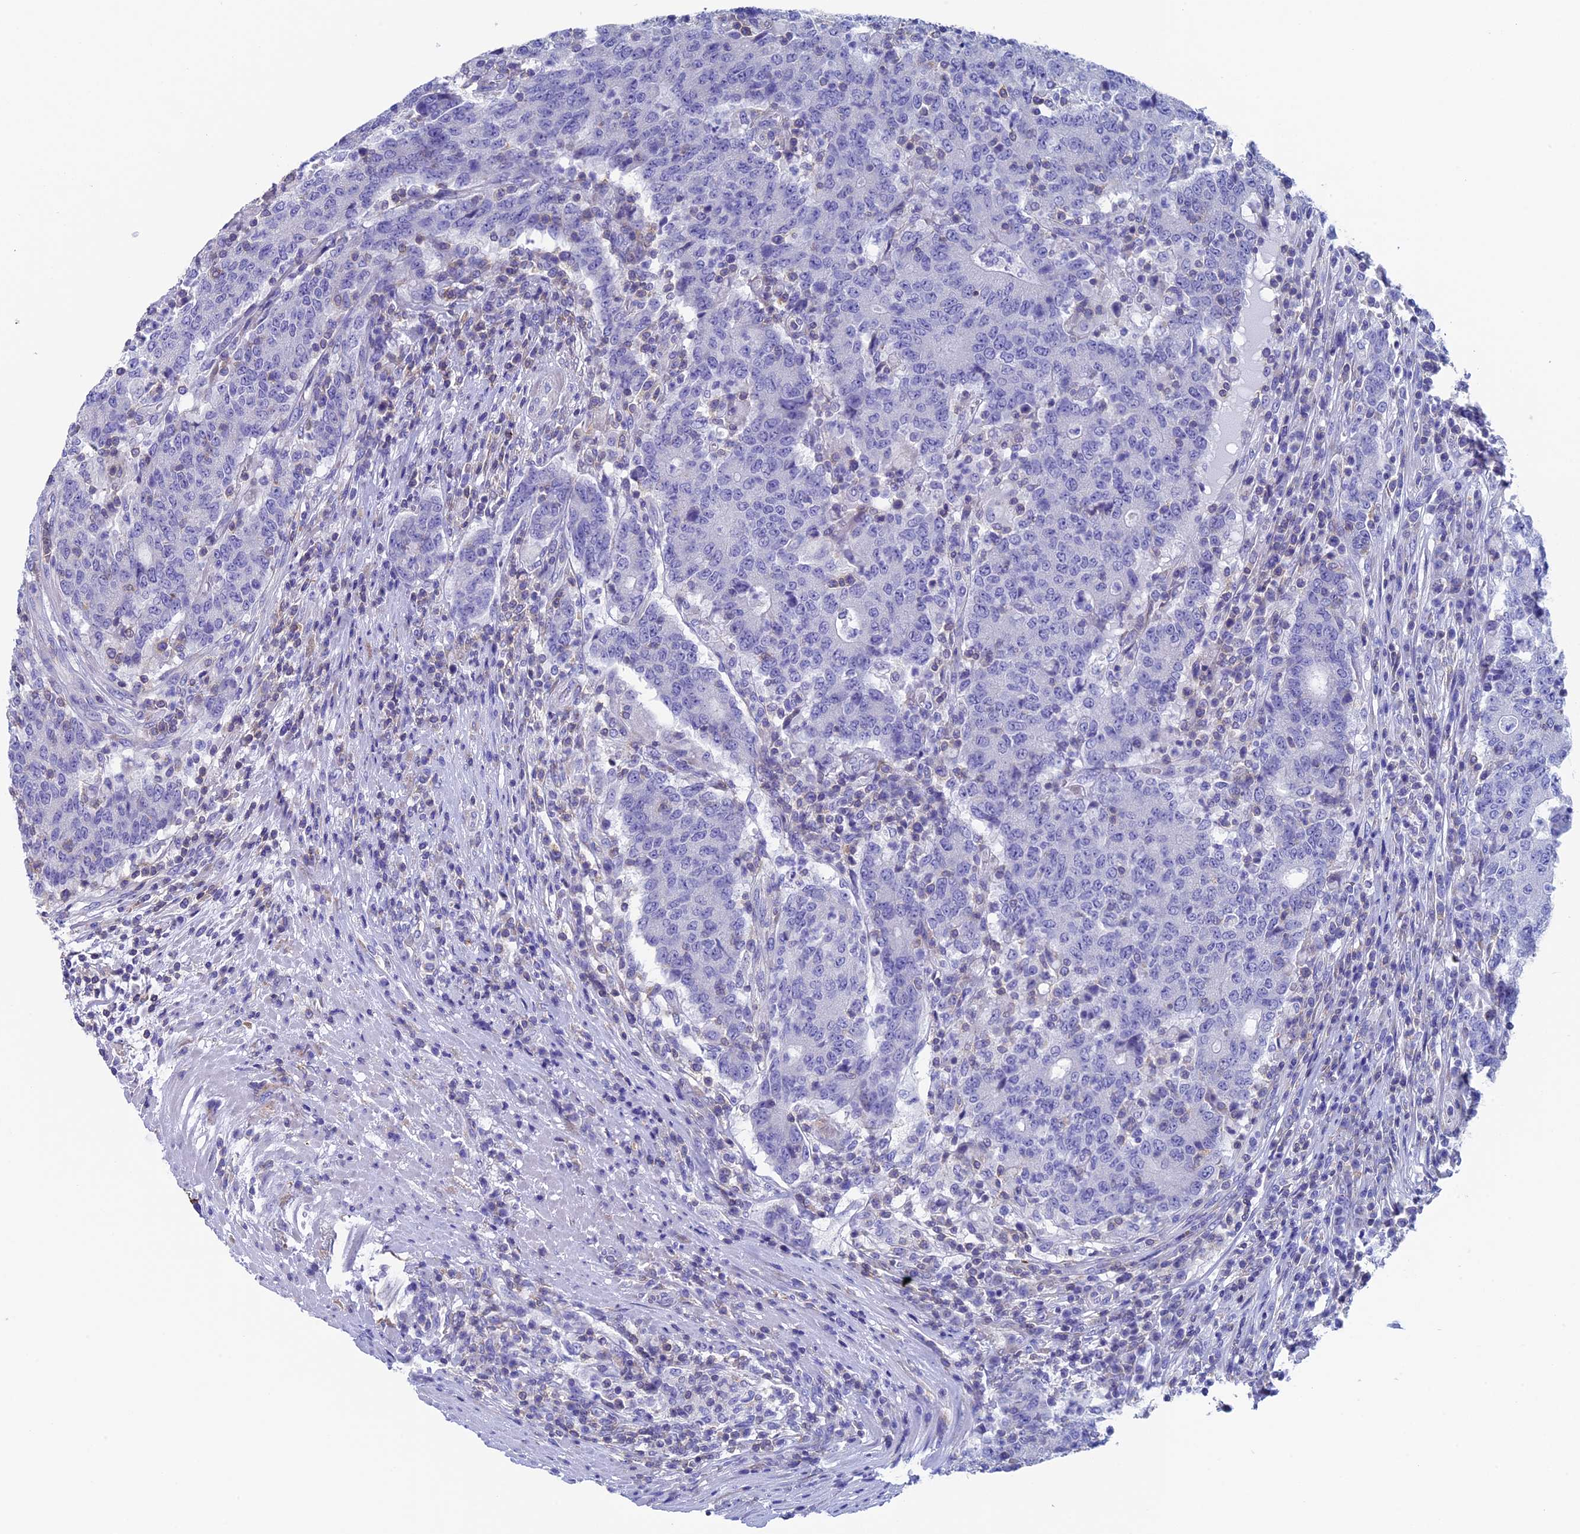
{"staining": {"intensity": "negative", "quantity": "none", "location": "none"}, "tissue": "colorectal cancer", "cell_type": "Tumor cells", "image_type": "cancer", "snomed": [{"axis": "morphology", "description": "Adenocarcinoma, NOS"}, {"axis": "topography", "description": "Colon"}], "caption": "This is an IHC image of human colorectal cancer (adenocarcinoma). There is no expression in tumor cells.", "gene": "SEPTIN1", "patient": {"sex": "female", "age": 75}}